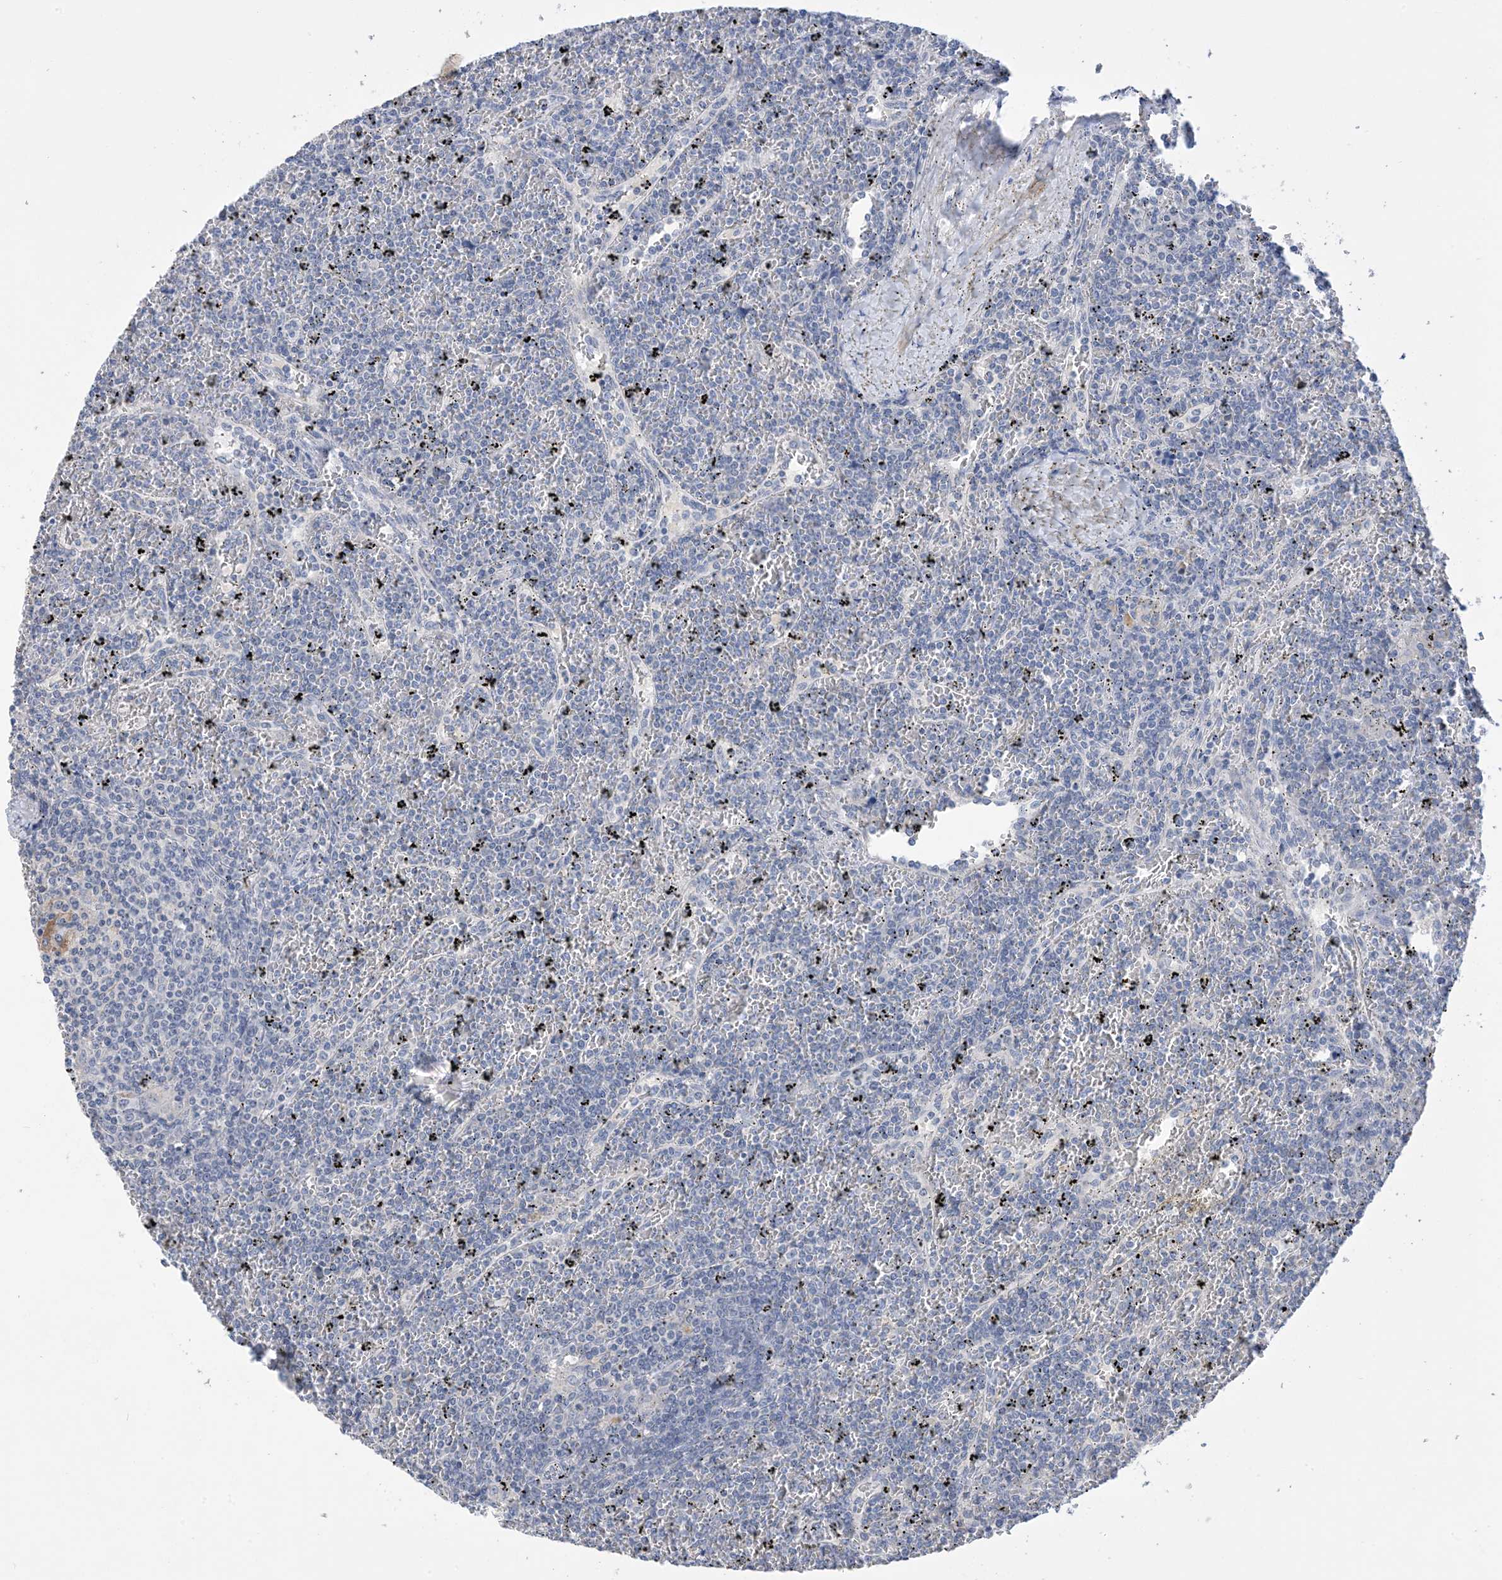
{"staining": {"intensity": "negative", "quantity": "none", "location": "none"}, "tissue": "lymphoma", "cell_type": "Tumor cells", "image_type": "cancer", "snomed": [{"axis": "morphology", "description": "Malignant lymphoma, non-Hodgkin's type, Low grade"}, {"axis": "topography", "description": "Spleen"}], "caption": "Histopathology image shows no significant protein staining in tumor cells of malignant lymphoma, non-Hodgkin's type (low-grade).", "gene": "DSC3", "patient": {"sex": "female", "age": 19}}